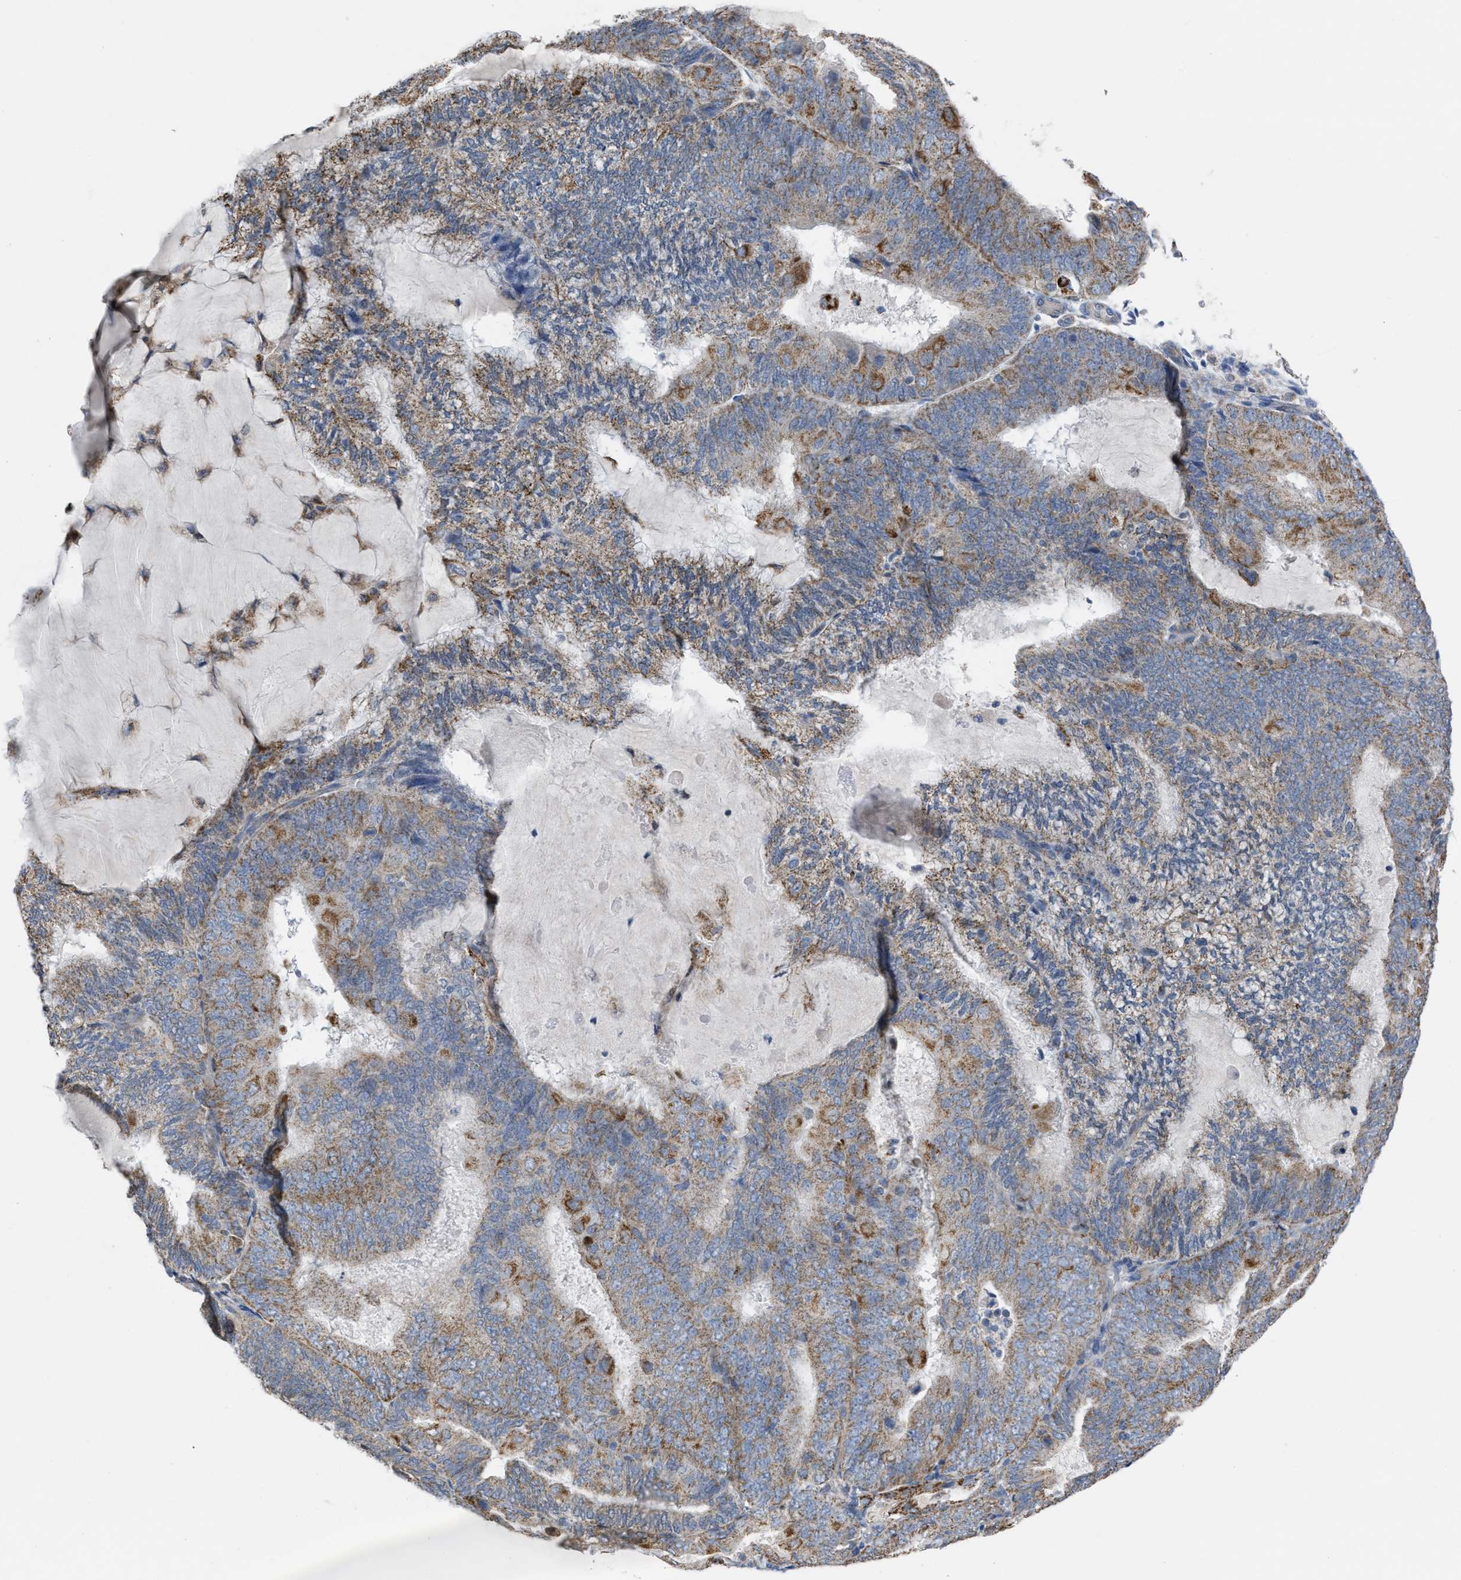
{"staining": {"intensity": "moderate", "quantity": ">75%", "location": "cytoplasmic/membranous"}, "tissue": "endometrial cancer", "cell_type": "Tumor cells", "image_type": "cancer", "snomed": [{"axis": "morphology", "description": "Adenocarcinoma, NOS"}, {"axis": "topography", "description": "Endometrium"}], "caption": "This photomicrograph shows immunohistochemistry staining of human endometrial adenocarcinoma, with medium moderate cytoplasmic/membranous staining in about >75% of tumor cells.", "gene": "BCL10", "patient": {"sex": "female", "age": 81}}